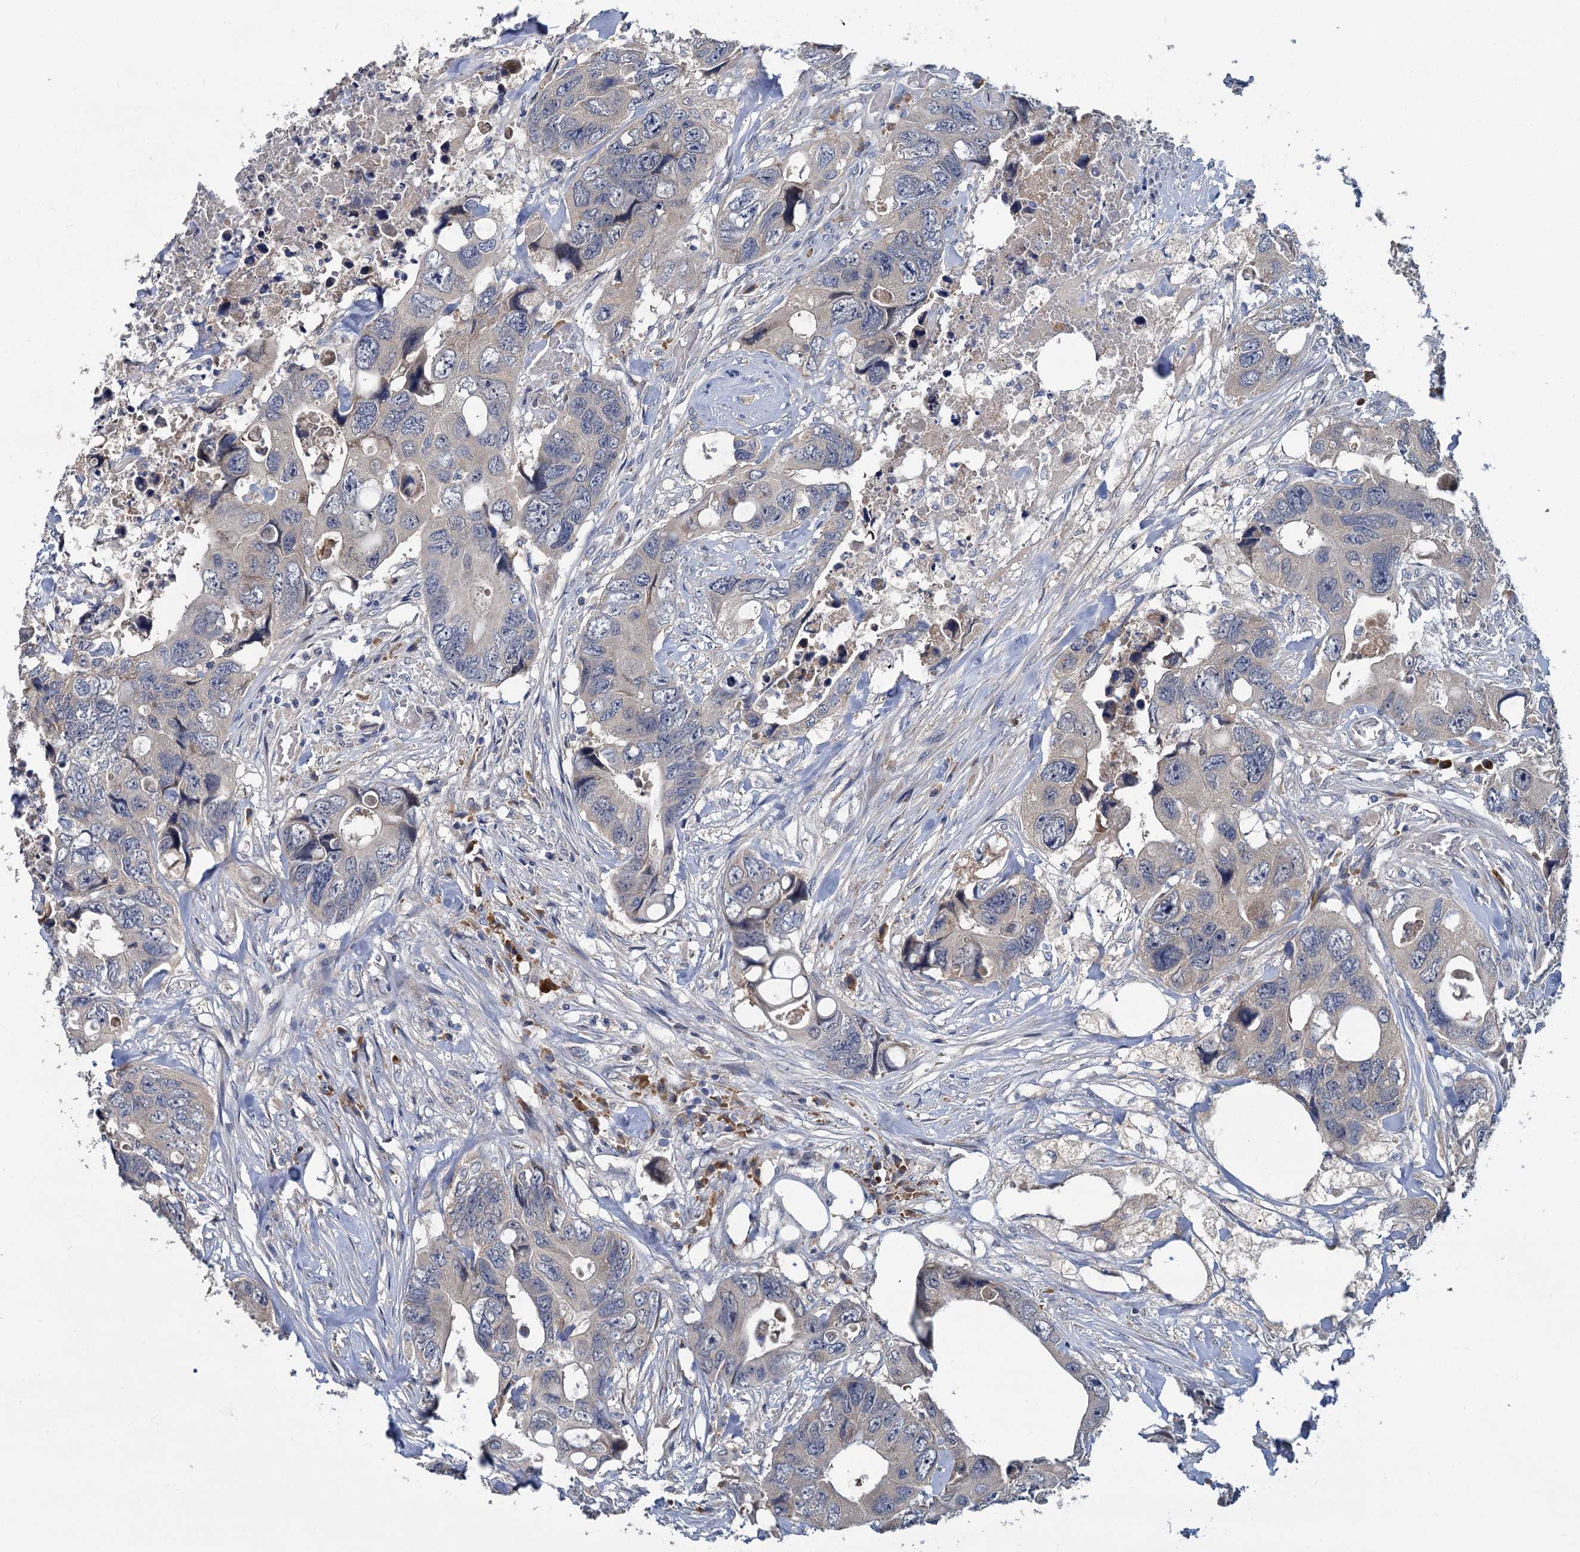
{"staining": {"intensity": "negative", "quantity": "none", "location": "none"}, "tissue": "colorectal cancer", "cell_type": "Tumor cells", "image_type": "cancer", "snomed": [{"axis": "morphology", "description": "Adenocarcinoma, NOS"}, {"axis": "topography", "description": "Rectum"}], "caption": "High magnification brightfield microscopy of colorectal adenocarcinoma stained with DAB (3,3'-diaminobenzidine) (brown) and counterstained with hematoxylin (blue): tumor cells show no significant staining.", "gene": "ANKRD42", "patient": {"sex": "male", "age": 57}}